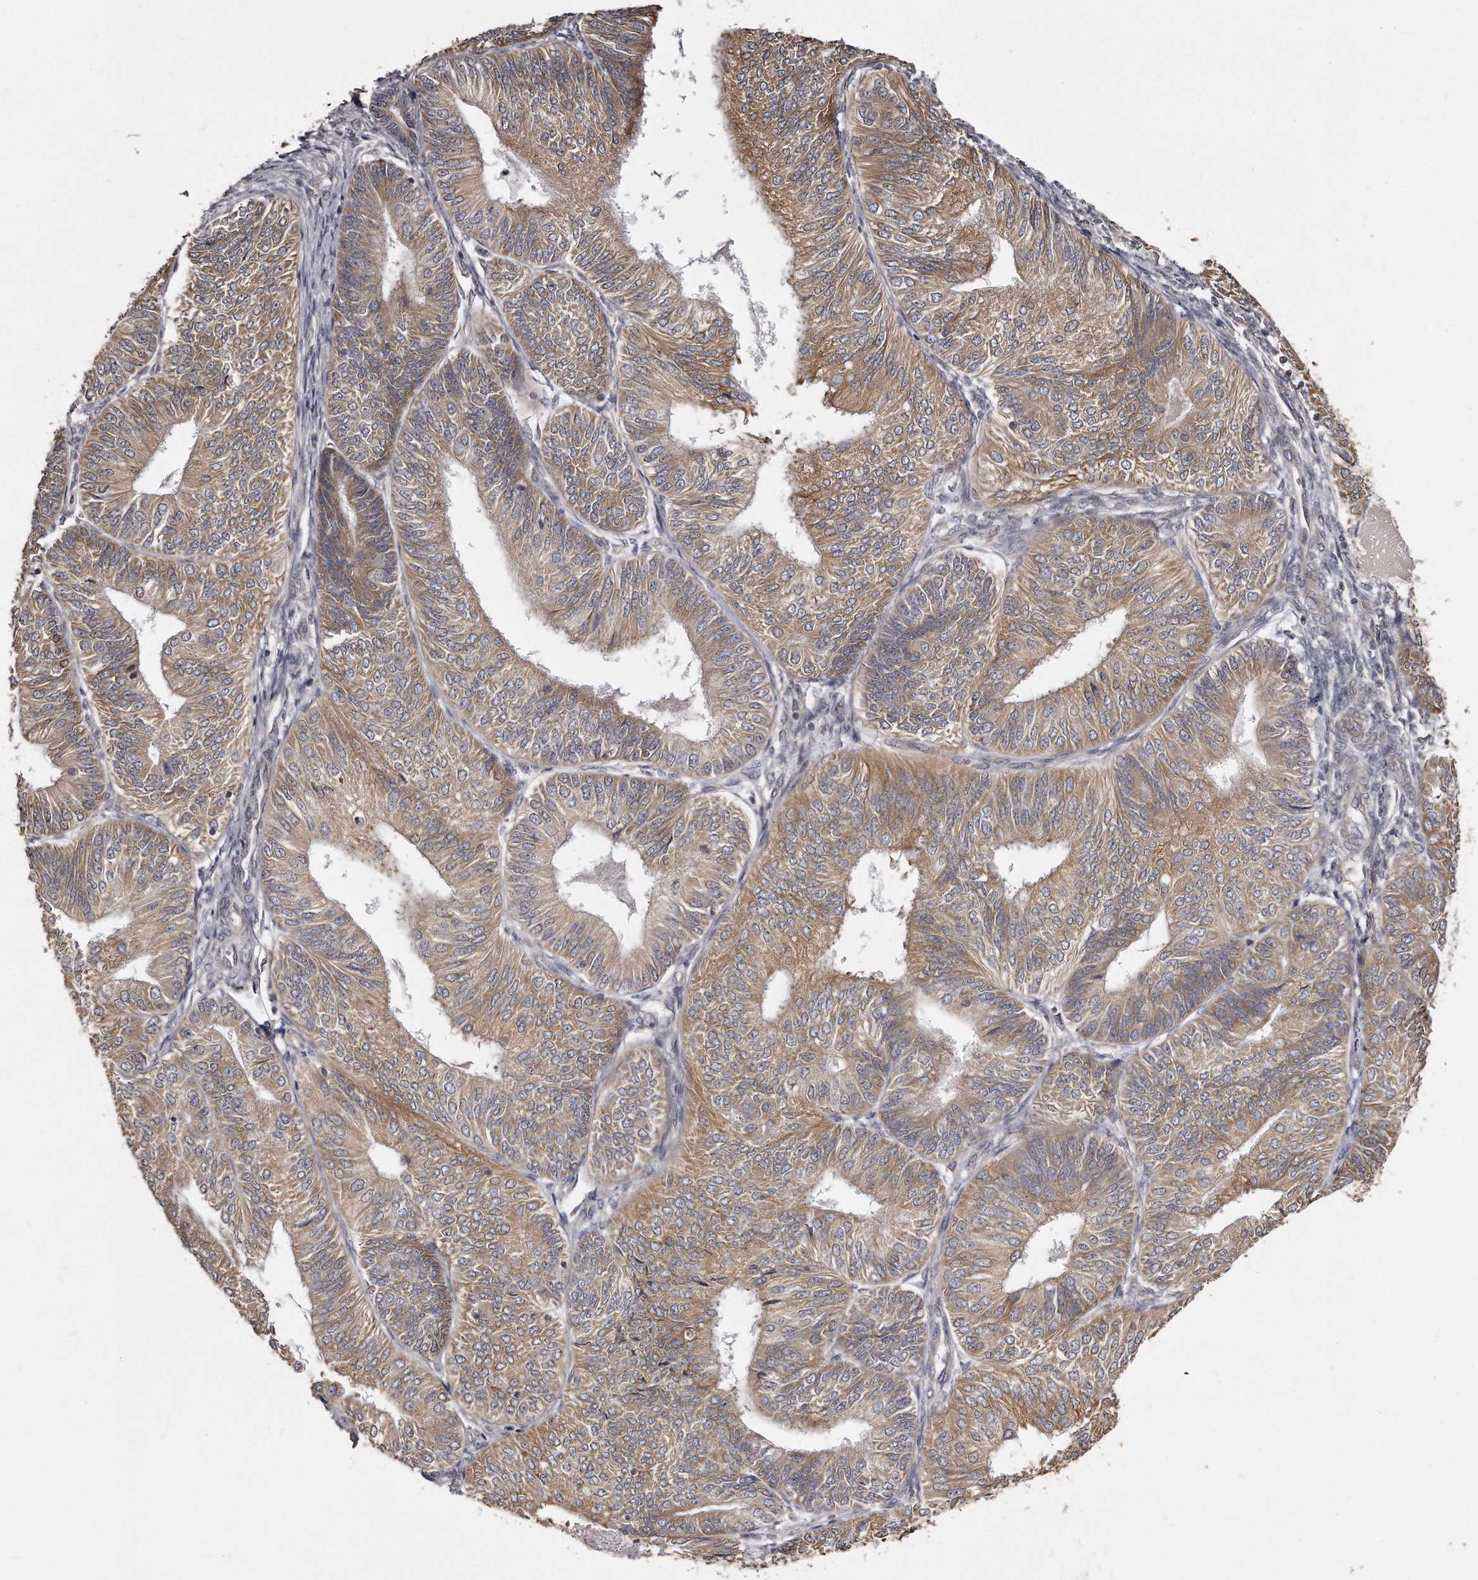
{"staining": {"intensity": "moderate", "quantity": ">75%", "location": "cytoplasmic/membranous"}, "tissue": "endometrial cancer", "cell_type": "Tumor cells", "image_type": "cancer", "snomed": [{"axis": "morphology", "description": "Adenocarcinoma, NOS"}, {"axis": "topography", "description": "Endometrium"}], "caption": "The image exhibits a brown stain indicating the presence of a protein in the cytoplasmic/membranous of tumor cells in endometrial adenocarcinoma.", "gene": "TRAPPC14", "patient": {"sex": "female", "age": 58}}